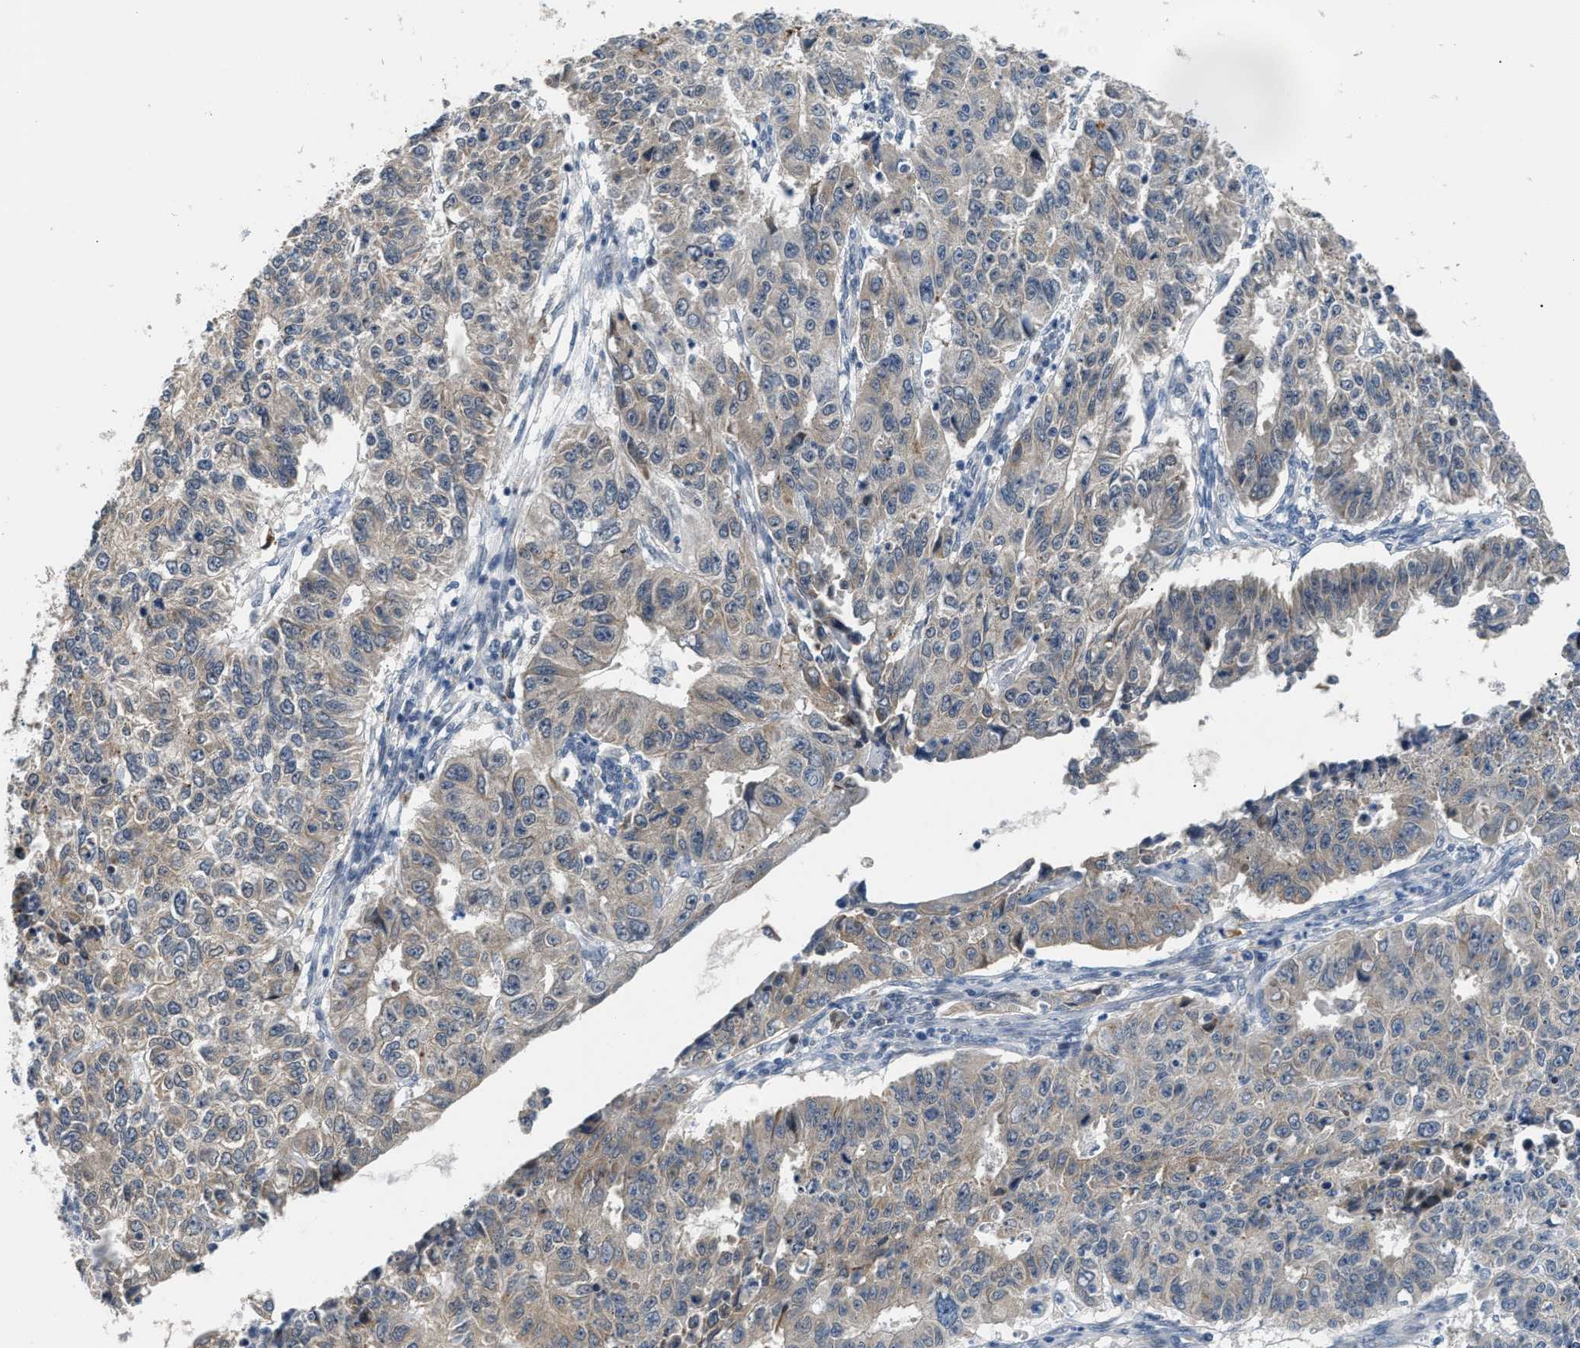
{"staining": {"intensity": "weak", "quantity": ">75%", "location": "cytoplasmic/membranous"}, "tissue": "endometrial cancer", "cell_type": "Tumor cells", "image_type": "cancer", "snomed": [{"axis": "morphology", "description": "Adenocarcinoma, NOS"}, {"axis": "topography", "description": "Endometrium"}], "caption": "Approximately >75% of tumor cells in adenocarcinoma (endometrial) exhibit weak cytoplasmic/membranous protein positivity as visualized by brown immunohistochemical staining.", "gene": "PPM1H", "patient": {"sex": "female", "age": 42}}